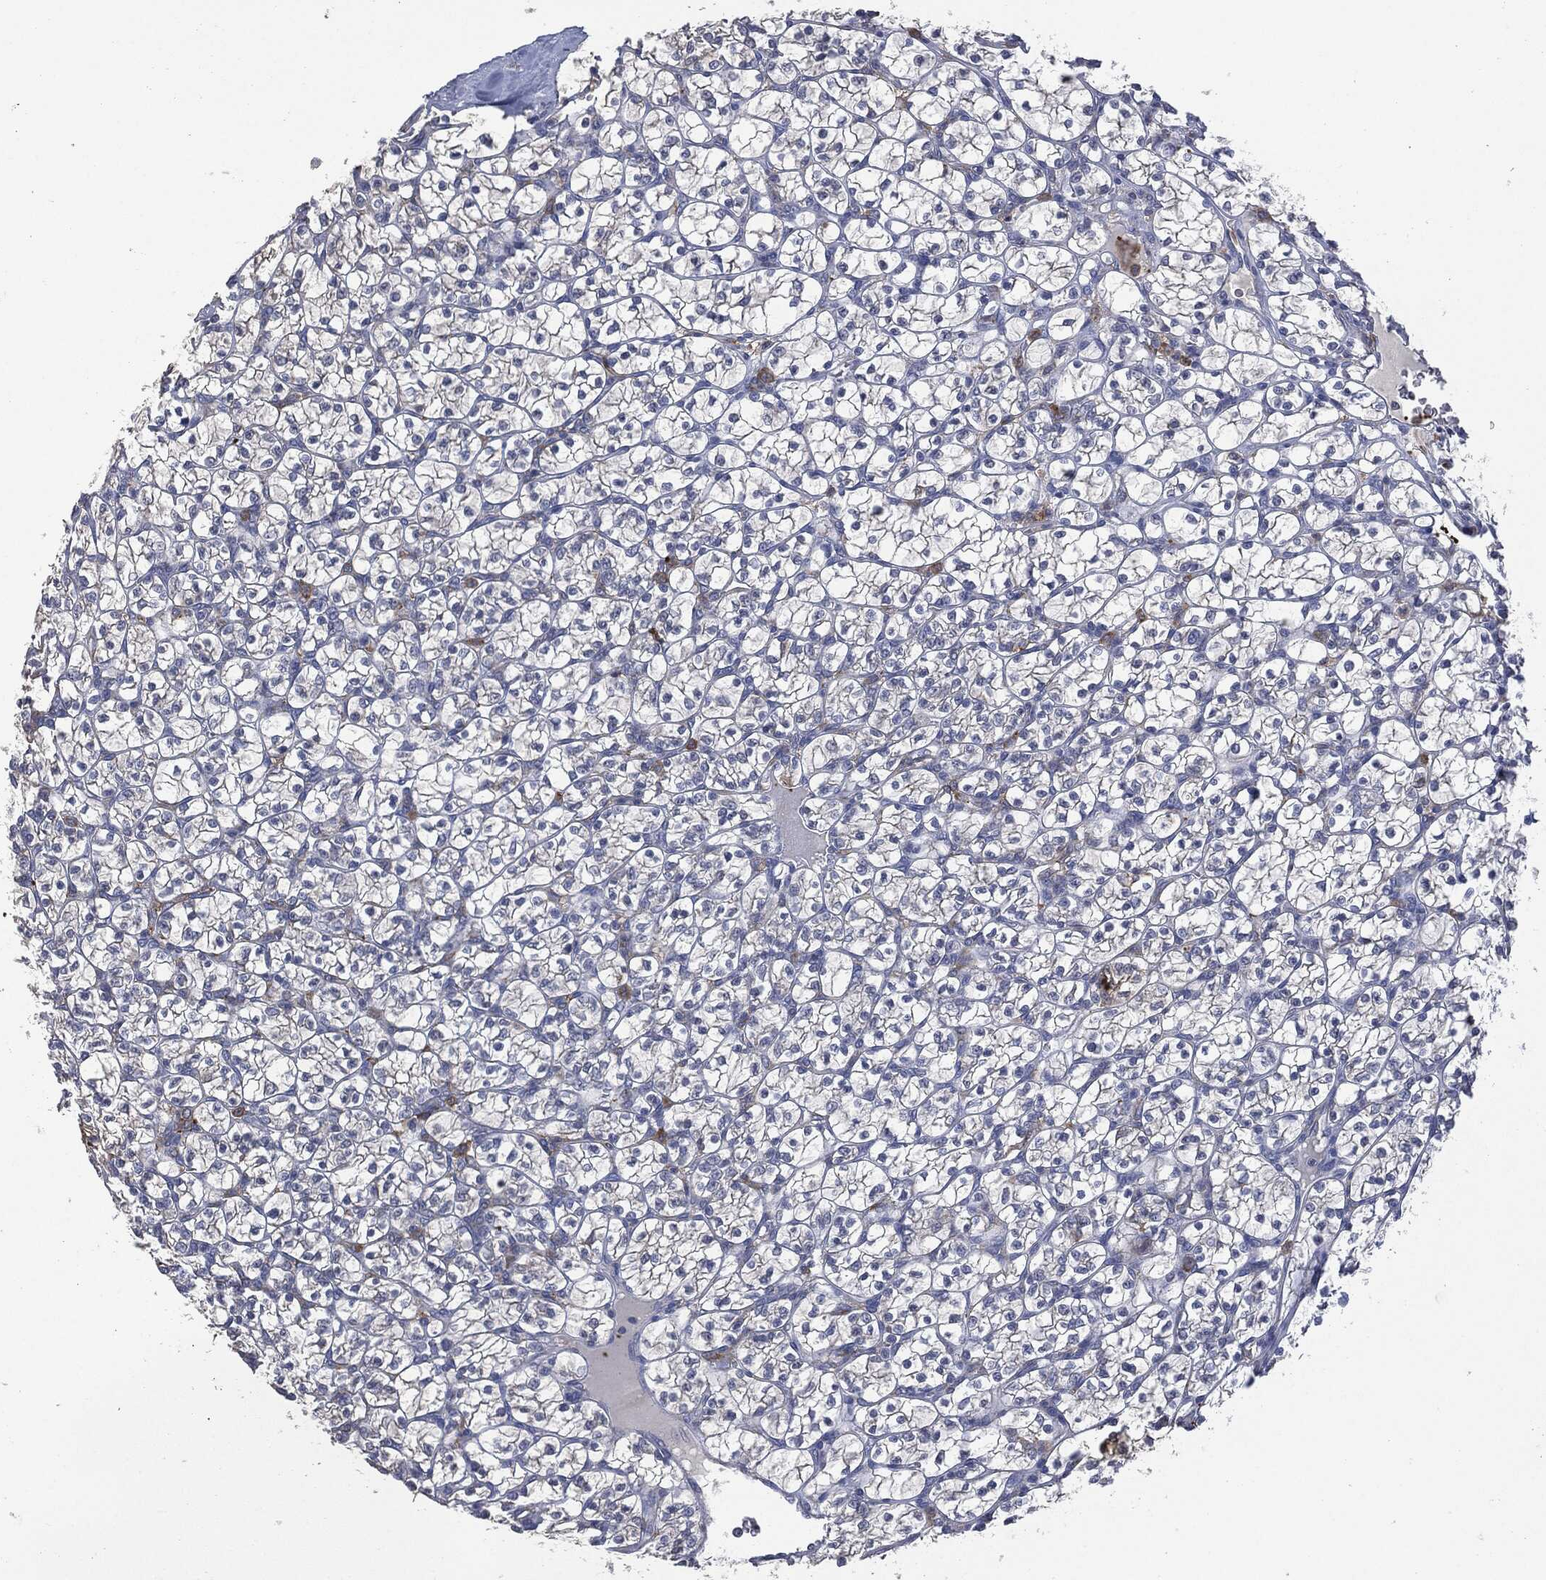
{"staining": {"intensity": "negative", "quantity": "none", "location": "none"}, "tissue": "renal cancer", "cell_type": "Tumor cells", "image_type": "cancer", "snomed": [{"axis": "morphology", "description": "Adenocarcinoma, NOS"}, {"axis": "topography", "description": "Kidney"}], "caption": "The micrograph demonstrates no significant expression in tumor cells of renal cancer.", "gene": "CD33", "patient": {"sex": "female", "age": 89}}